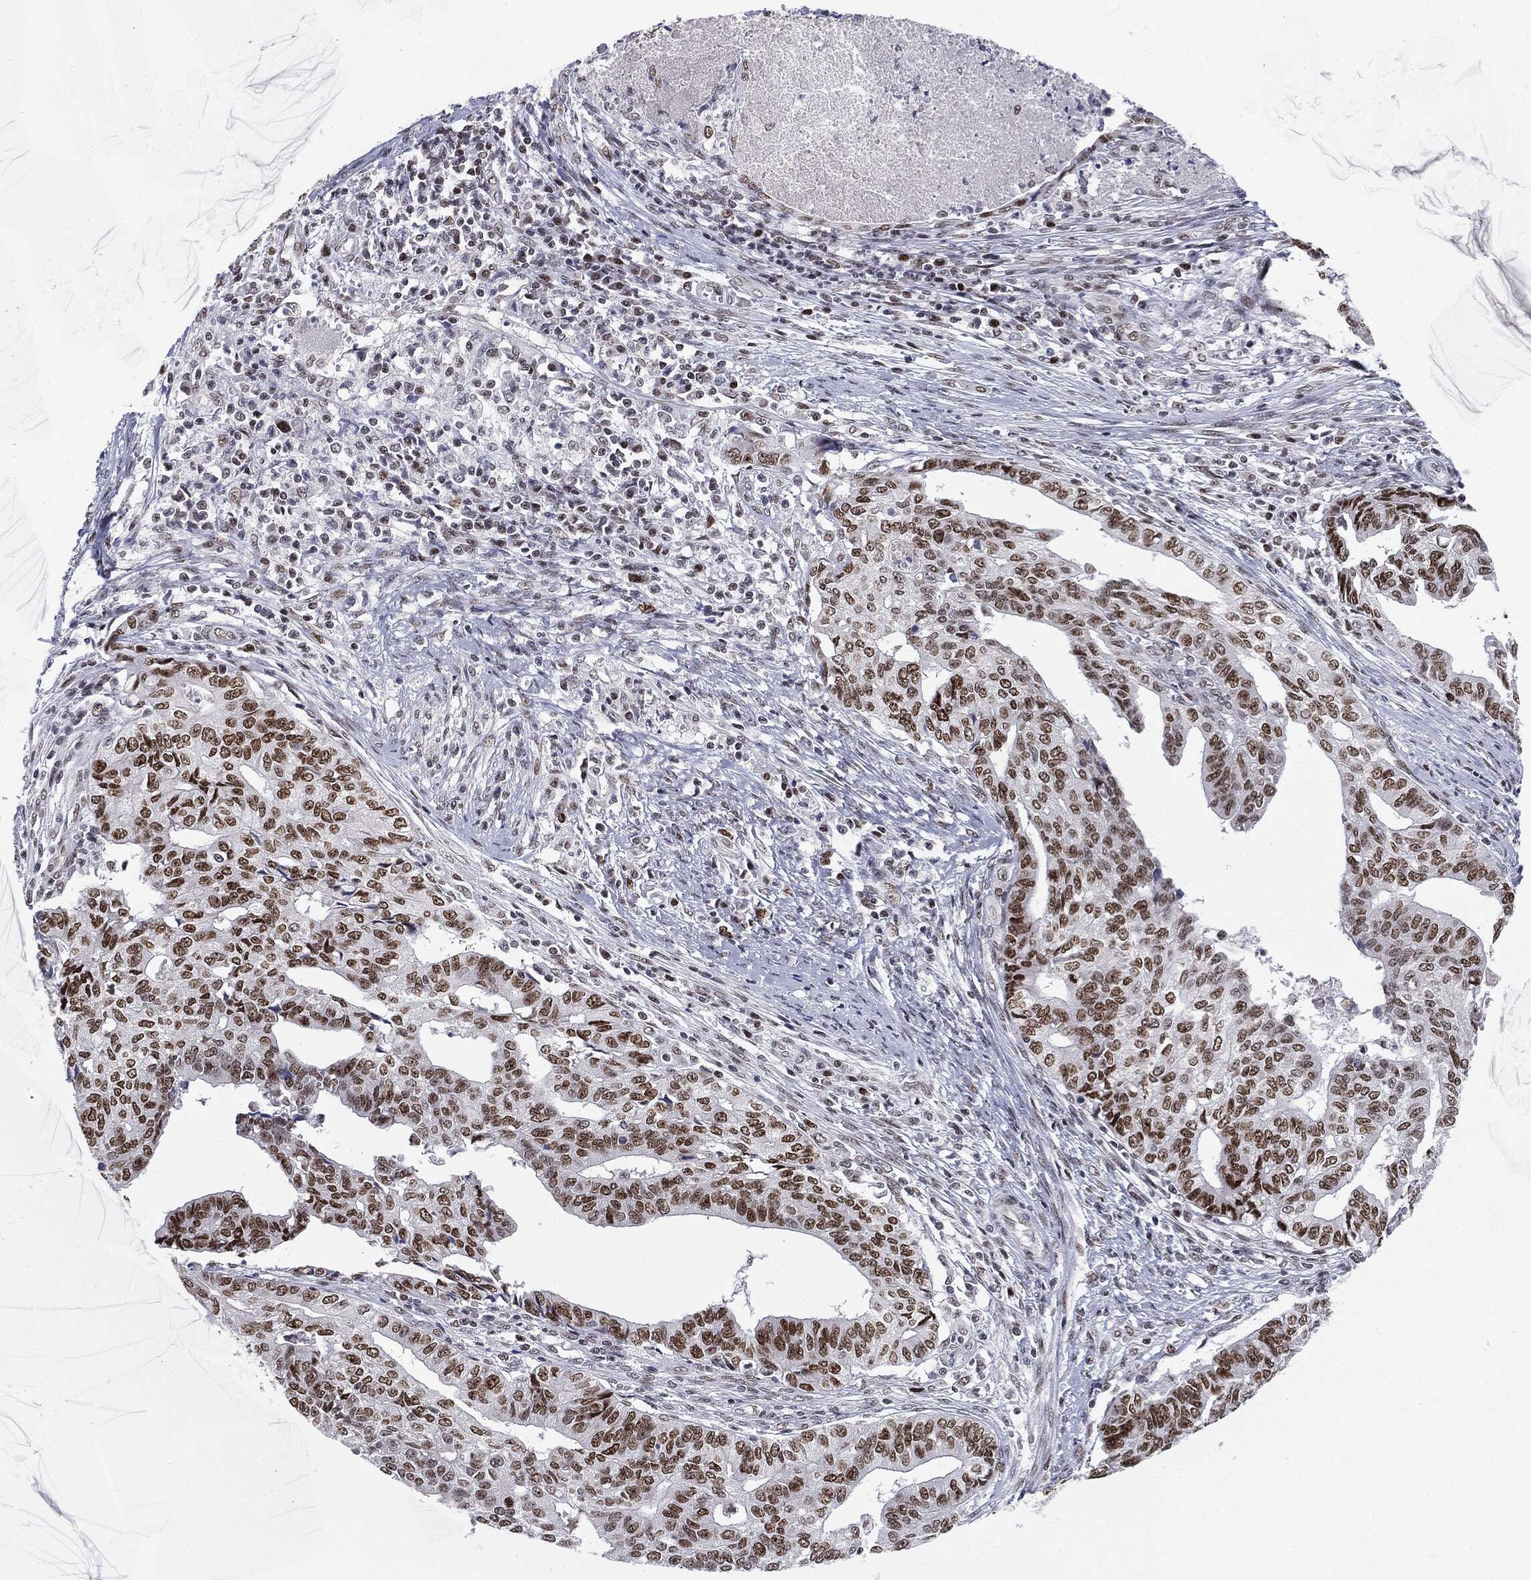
{"staining": {"intensity": "strong", "quantity": ">75%", "location": "nuclear"}, "tissue": "endometrial cancer", "cell_type": "Tumor cells", "image_type": "cancer", "snomed": [{"axis": "morphology", "description": "Adenocarcinoma, NOS"}, {"axis": "topography", "description": "Endometrium"}], "caption": "Protein staining demonstrates strong nuclear staining in approximately >75% of tumor cells in endometrial cancer (adenocarcinoma).", "gene": "MDC1", "patient": {"sex": "female", "age": 65}}